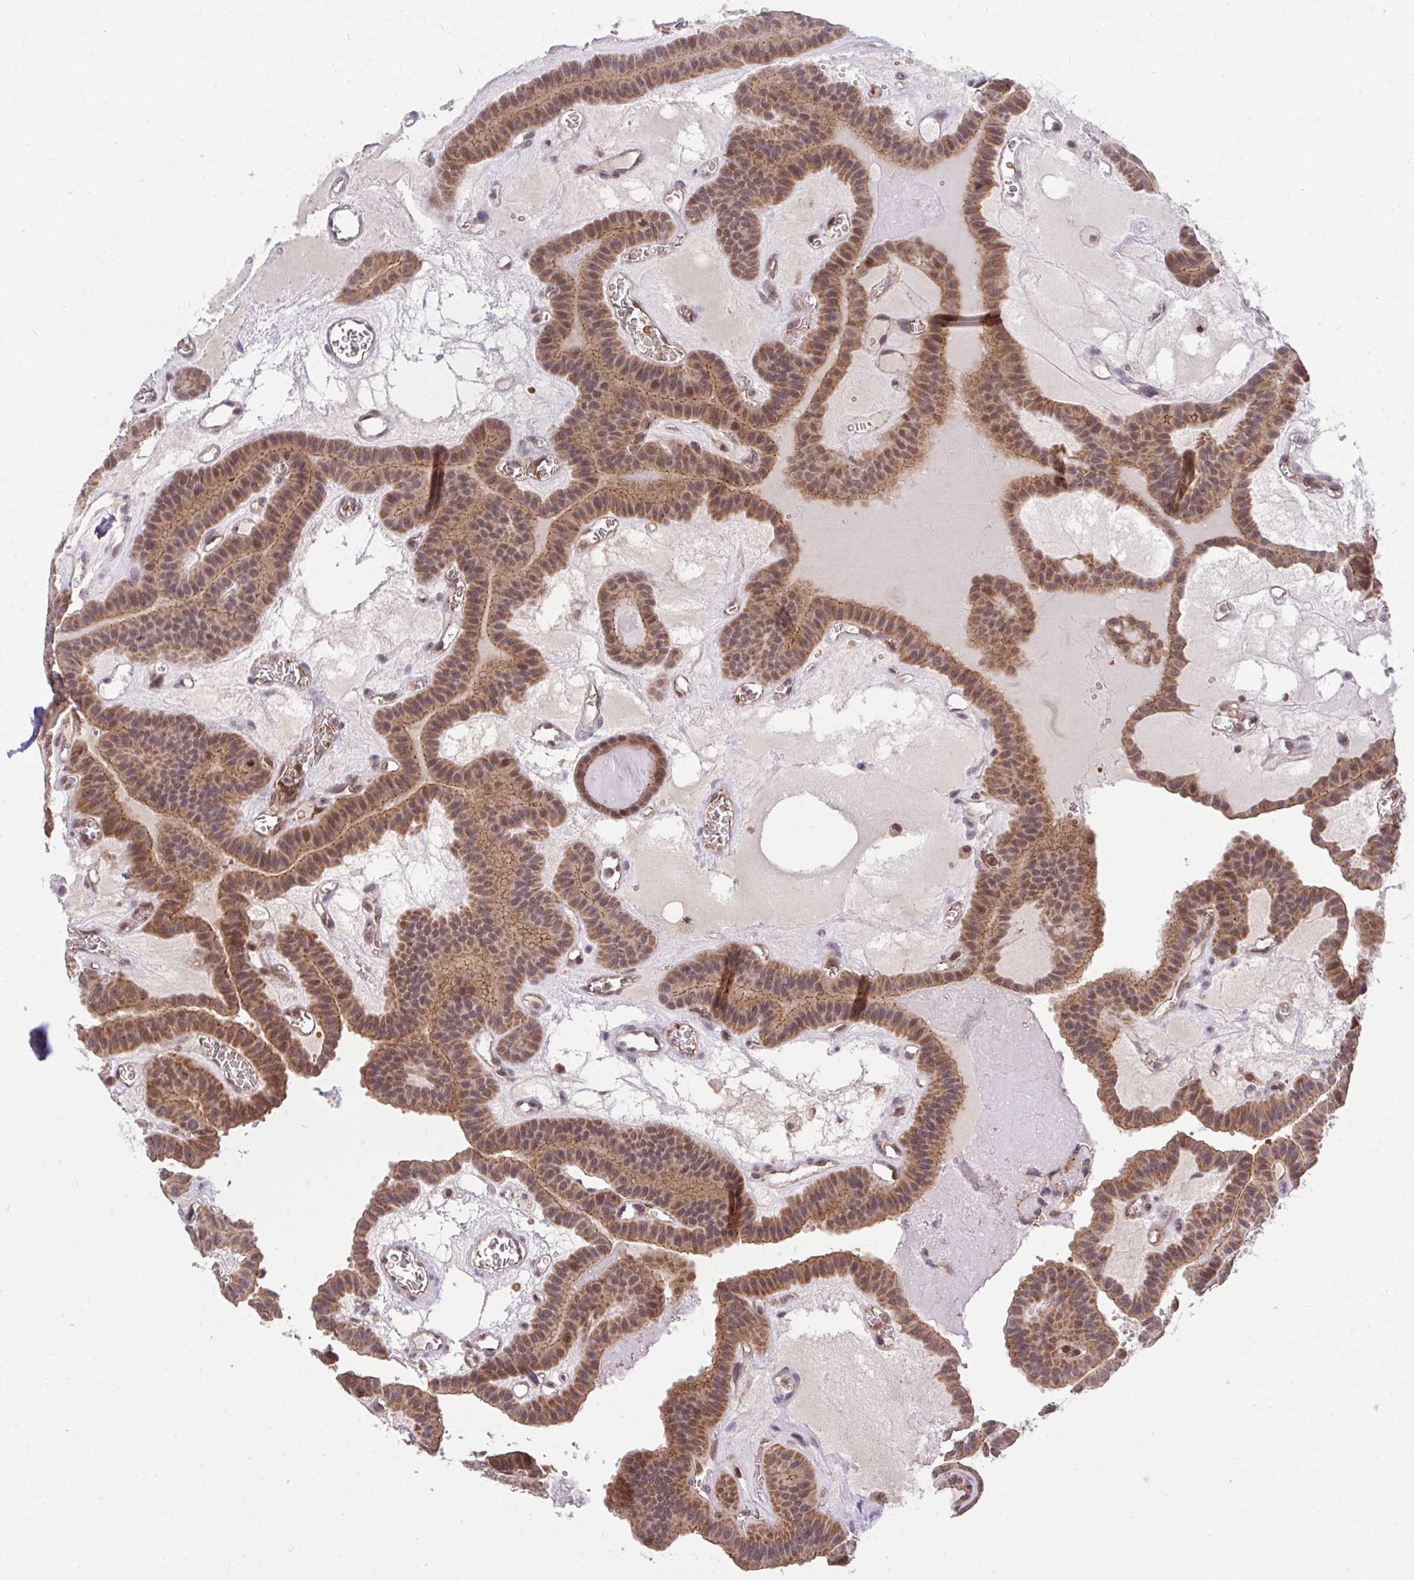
{"staining": {"intensity": "moderate", "quantity": ">75%", "location": "cytoplasmic/membranous,nuclear"}, "tissue": "thyroid cancer", "cell_type": "Tumor cells", "image_type": "cancer", "snomed": [{"axis": "morphology", "description": "Papillary adenocarcinoma, NOS"}, {"axis": "topography", "description": "Thyroid gland"}], "caption": "Immunohistochemistry (IHC) image of human papillary adenocarcinoma (thyroid) stained for a protein (brown), which reveals medium levels of moderate cytoplasmic/membranous and nuclear staining in about >75% of tumor cells.", "gene": "PPP1CA", "patient": {"sex": "male", "age": 87}}